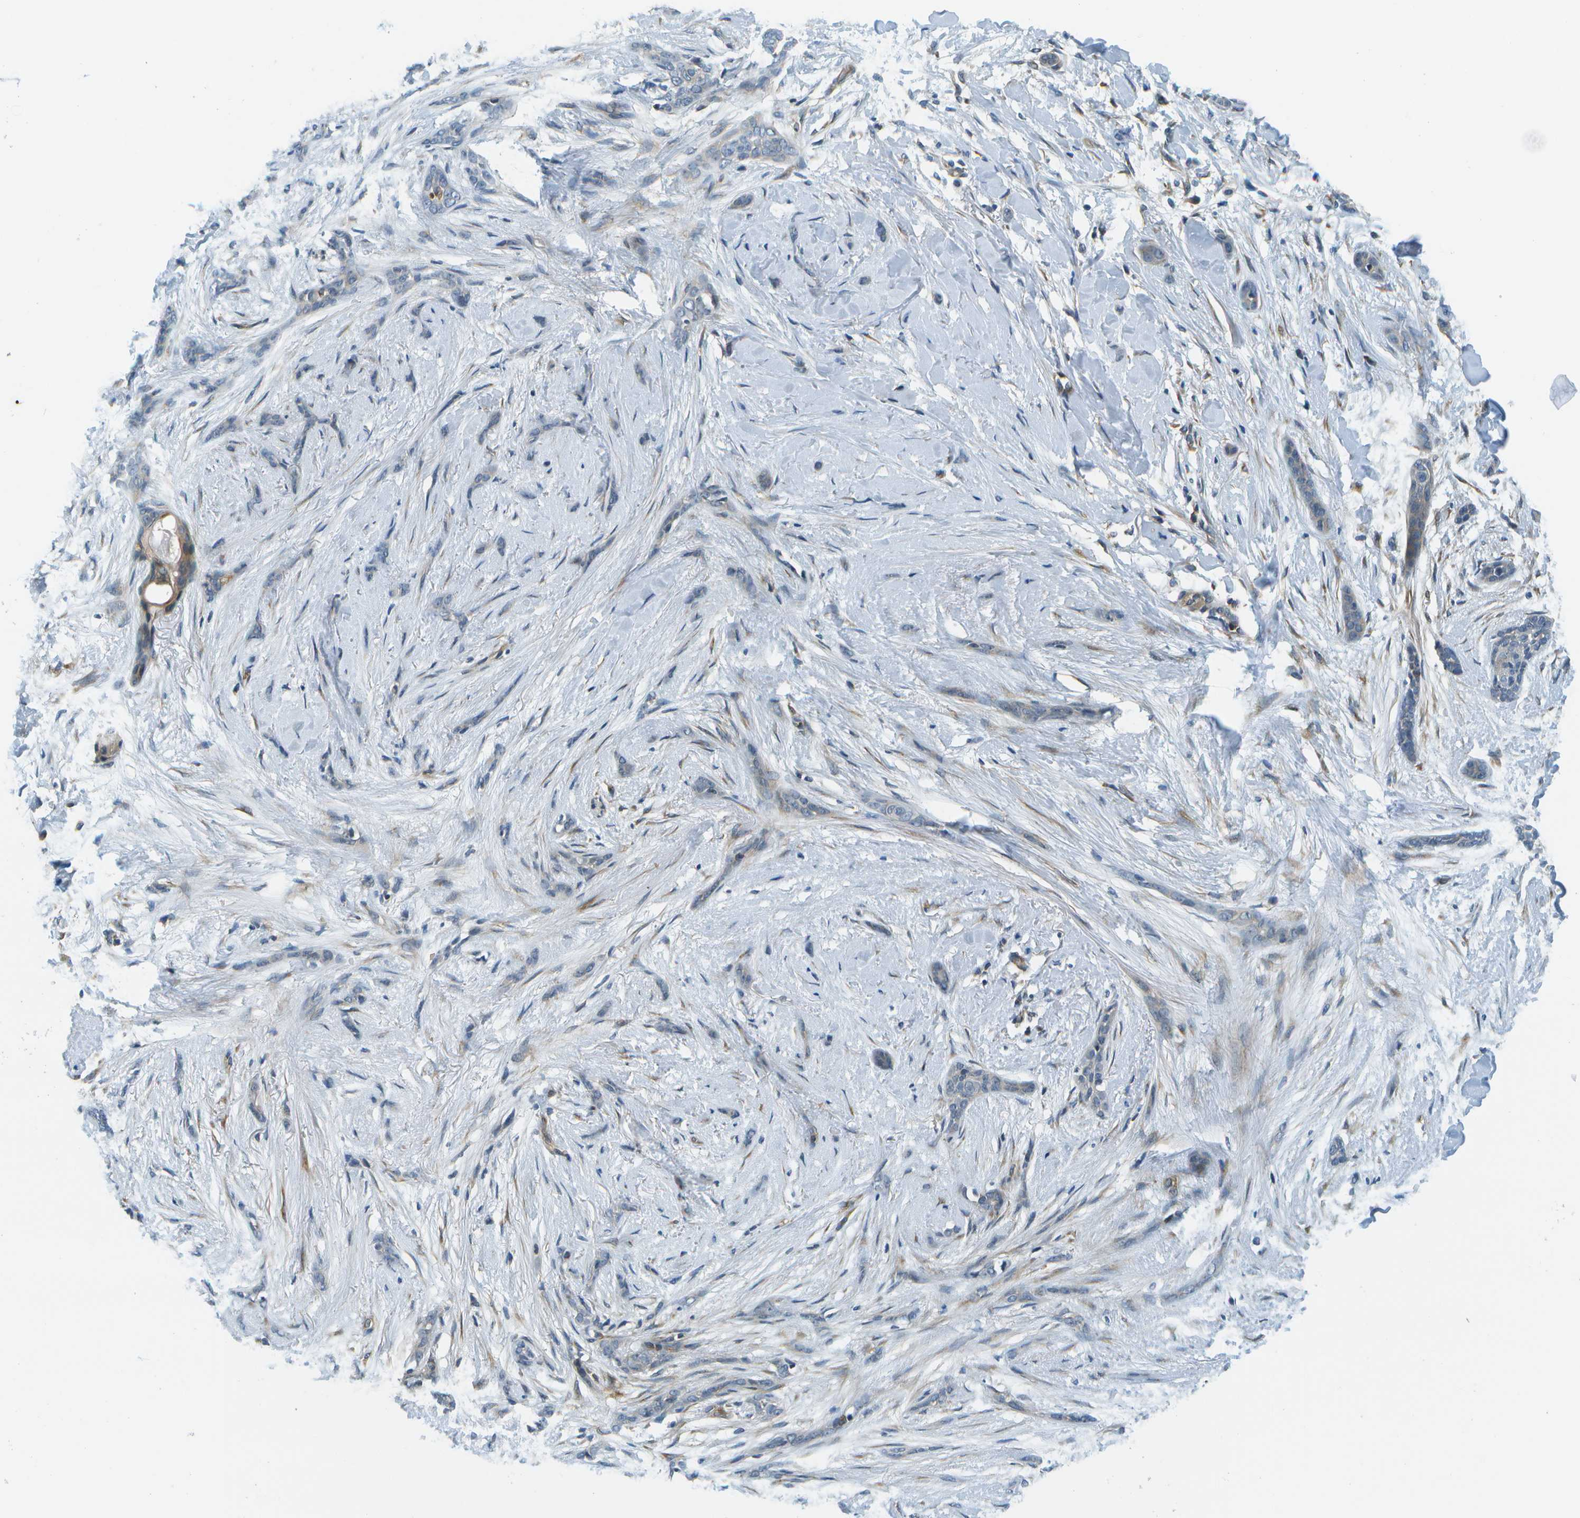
{"staining": {"intensity": "negative", "quantity": "none", "location": "none"}, "tissue": "skin cancer", "cell_type": "Tumor cells", "image_type": "cancer", "snomed": [{"axis": "morphology", "description": "Basal cell carcinoma"}, {"axis": "morphology", "description": "Adnexal tumor, benign"}, {"axis": "topography", "description": "Skin"}], "caption": "A photomicrograph of human basal cell carcinoma (skin) is negative for staining in tumor cells.", "gene": "CTIF", "patient": {"sex": "female", "age": 42}}